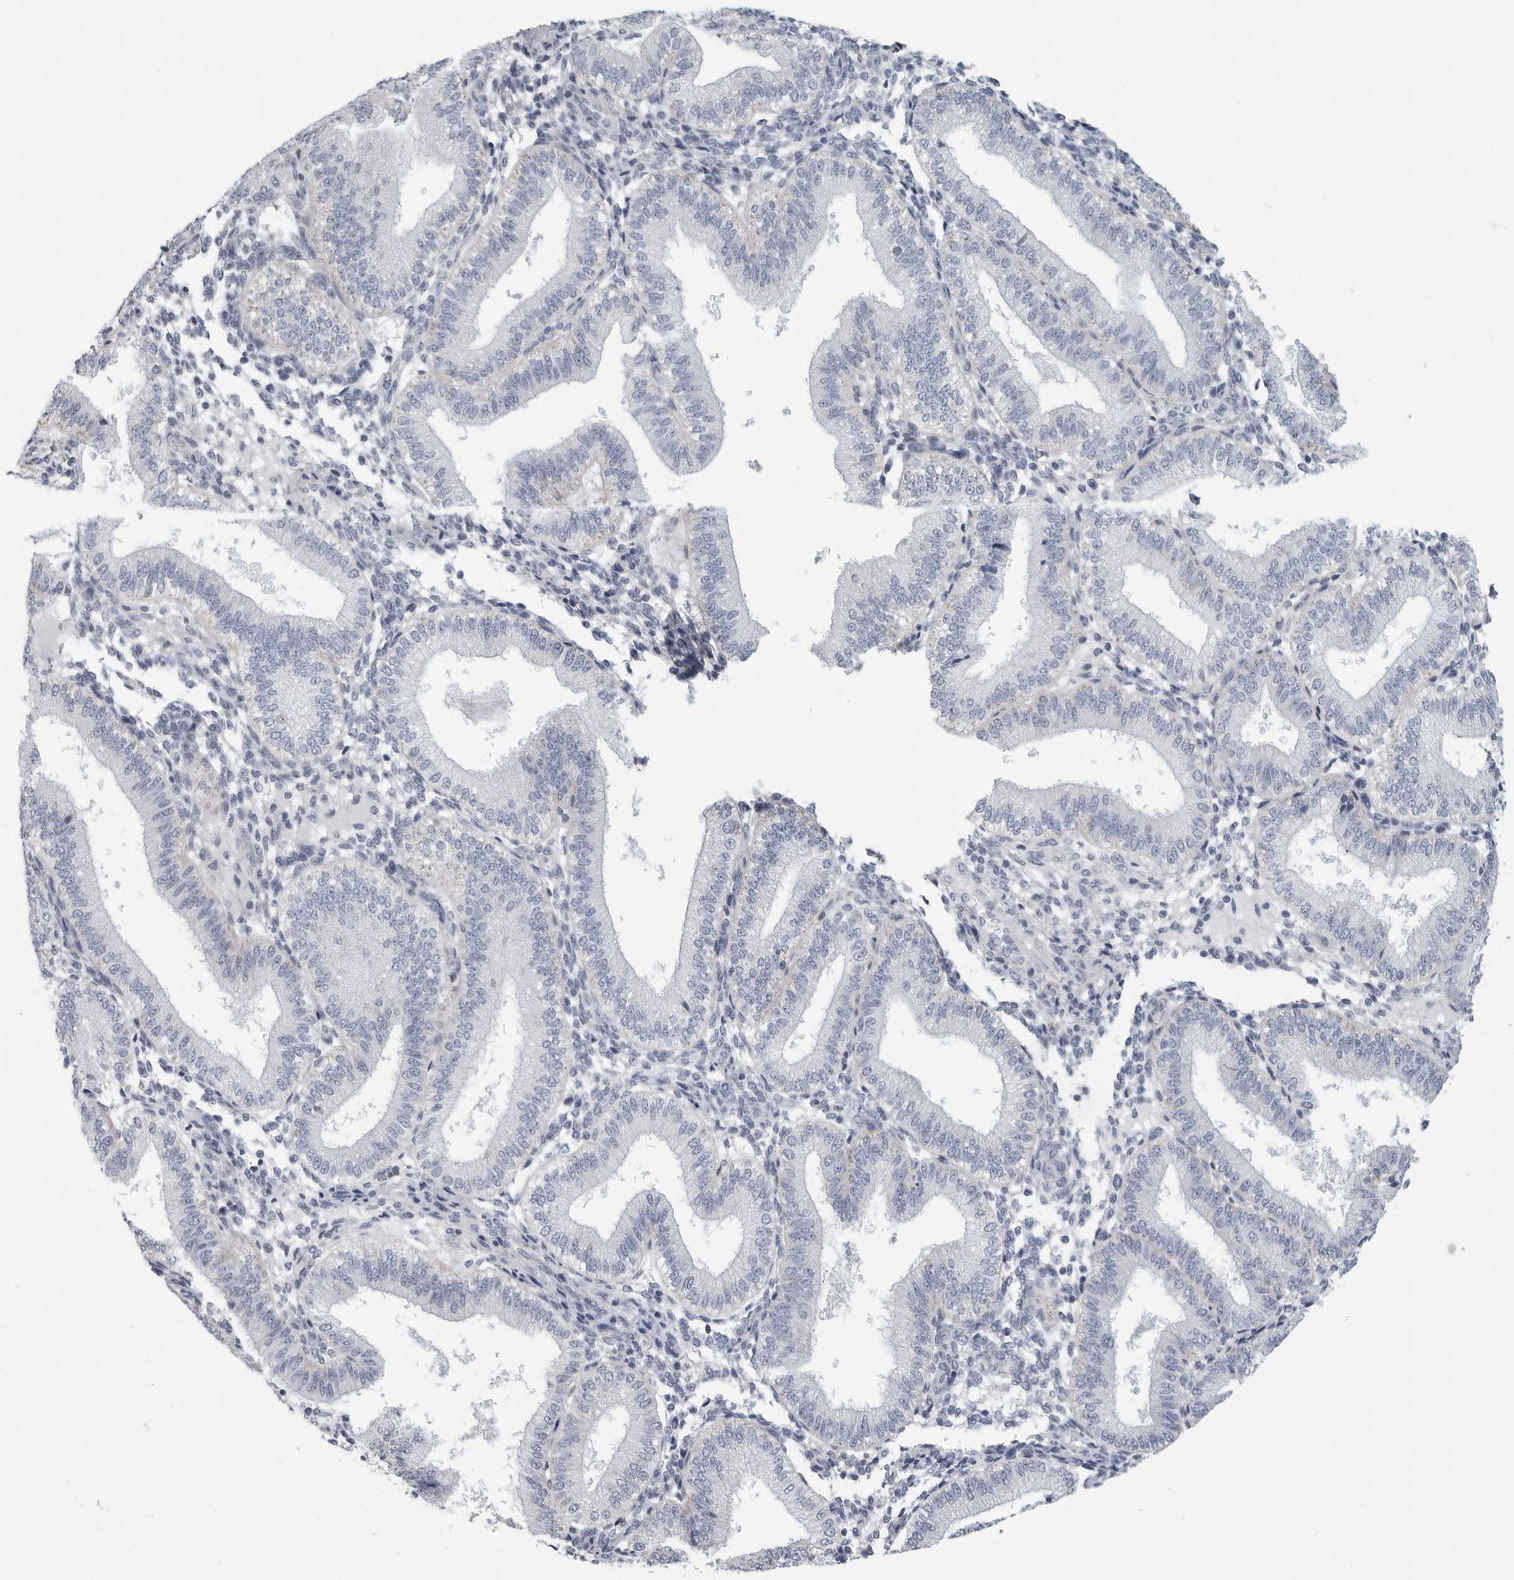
{"staining": {"intensity": "negative", "quantity": "none", "location": "none"}, "tissue": "endometrium", "cell_type": "Cells in endometrial stroma", "image_type": "normal", "snomed": [{"axis": "morphology", "description": "Normal tissue, NOS"}, {"axis": "topography", "description": "Endometrium"}], "caption": "Immunohistochemistry photomicrograph of normal endometrium: human endometrium stained with DAB (3,3'-diaminobenzidine) displays no significant protein staining in cells in endometrial stroma.", "gene": "TNR", "patient": {"sex": "female", "age": 39}}